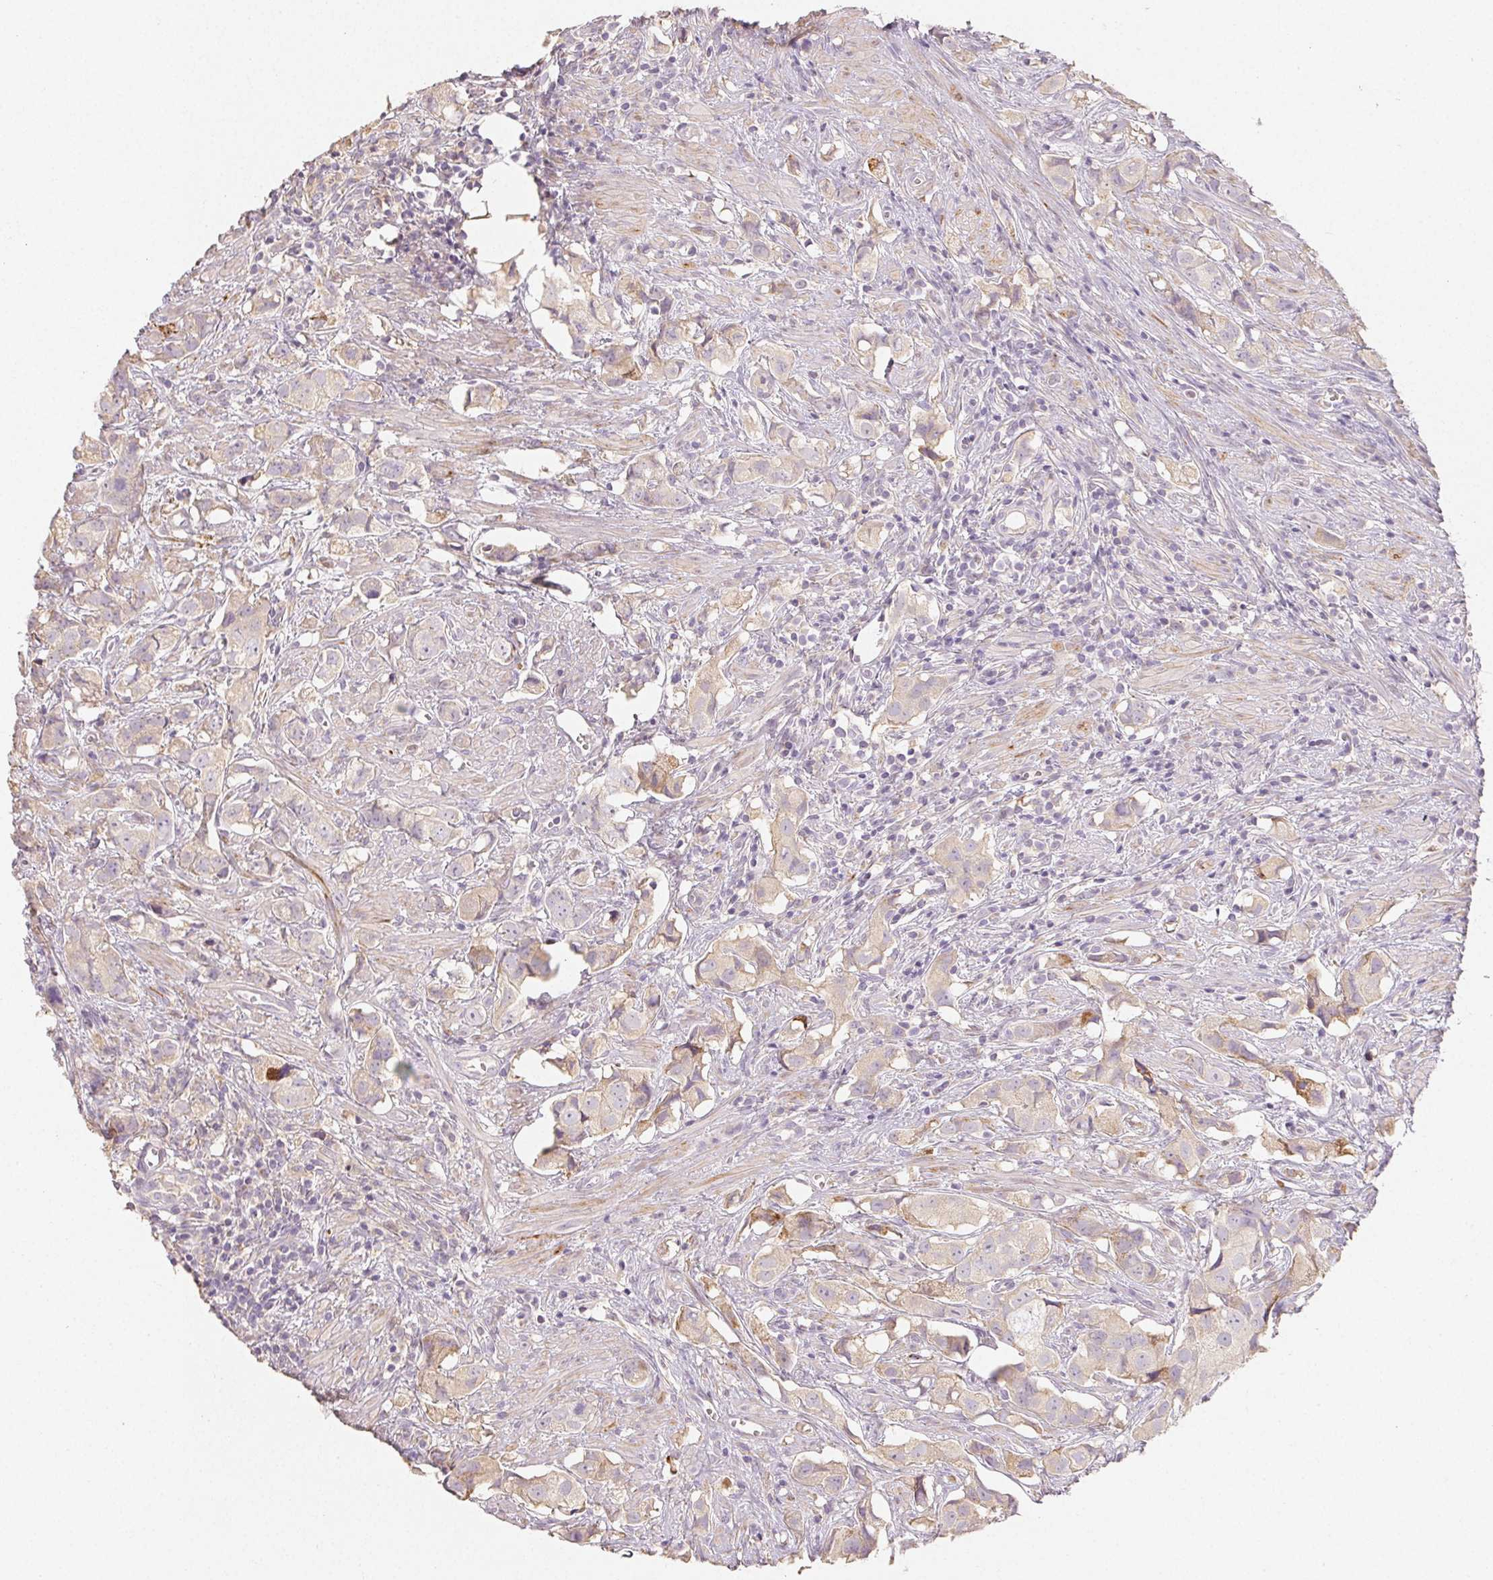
{"staining": {"intensity": "weak", "quantity": "<25%", "location": "cytoplasmic/membranous"}, "tissue": "prostate cancer", "cell_type": "Tumor cells", "image_type": "cancer", "snomed": [{"axis": "morphology", "description": "Adenocarcinoma, High grade"}, {"axis": "topography", "description": "Prostate"}], "caption": "A photomicrograph of prostate high-grade adenocarcinoma stained for a protein exhibits no brown staining in tumor cells.", "gene": "ACVR1B", "patient": {"sex": "male", "age": 58}}